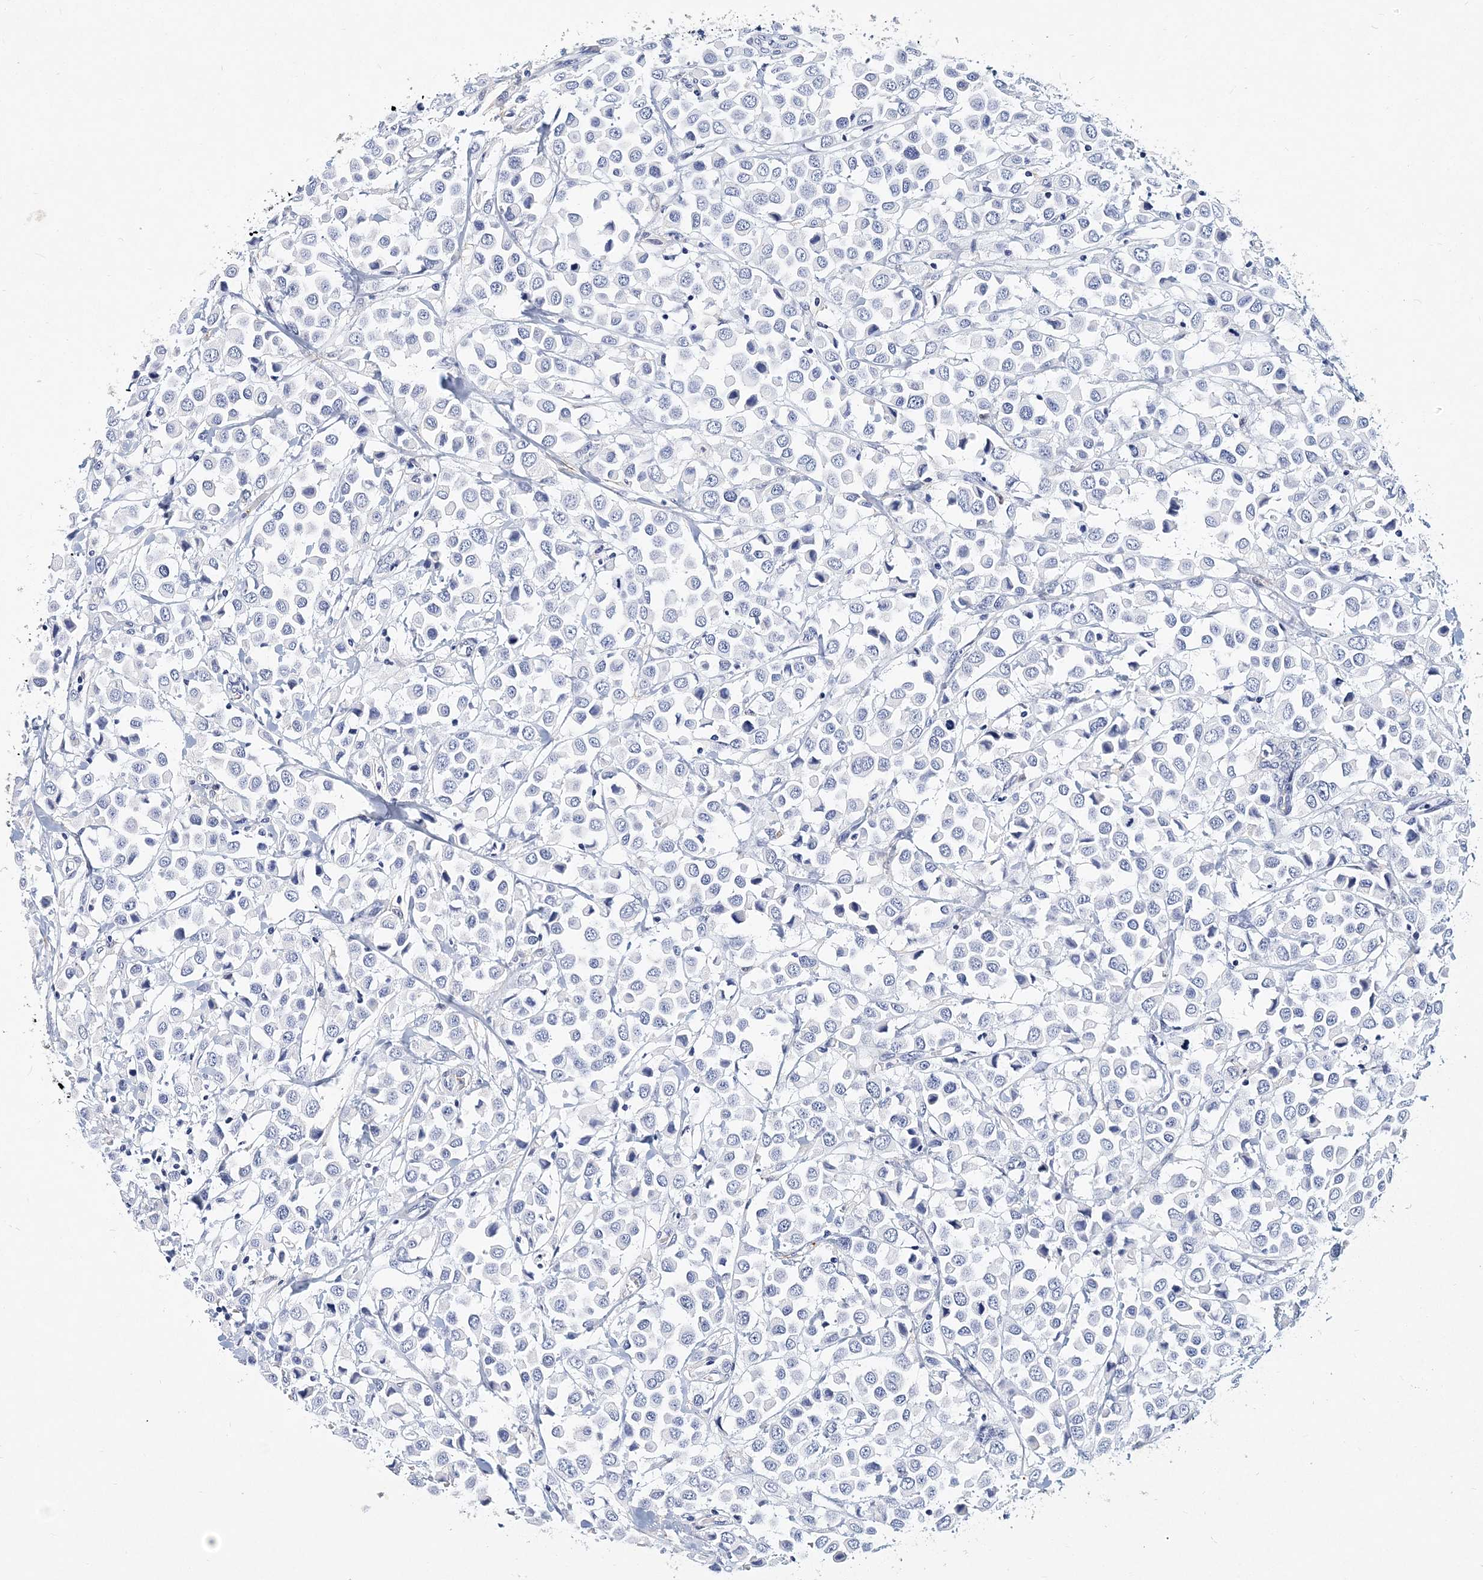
{"staining": {"intensity": "negative", "quantity": "none", "location": "none"}, "tissue": "breast cancer", "cell_type": "Tumor cells", "image_type": "cancer", "snomed": [{"axis": "morphology", "description": "Duct carcinoma"}, {"axis": "topography", "description": "Breast"}], "caption": "This is an immunohistochemistry image of human breast invasive ductal carcinoma. There is no expression in tumor cells.", "gene": "ITGA2B", "patient": {"sex": "female", "age": 61}}